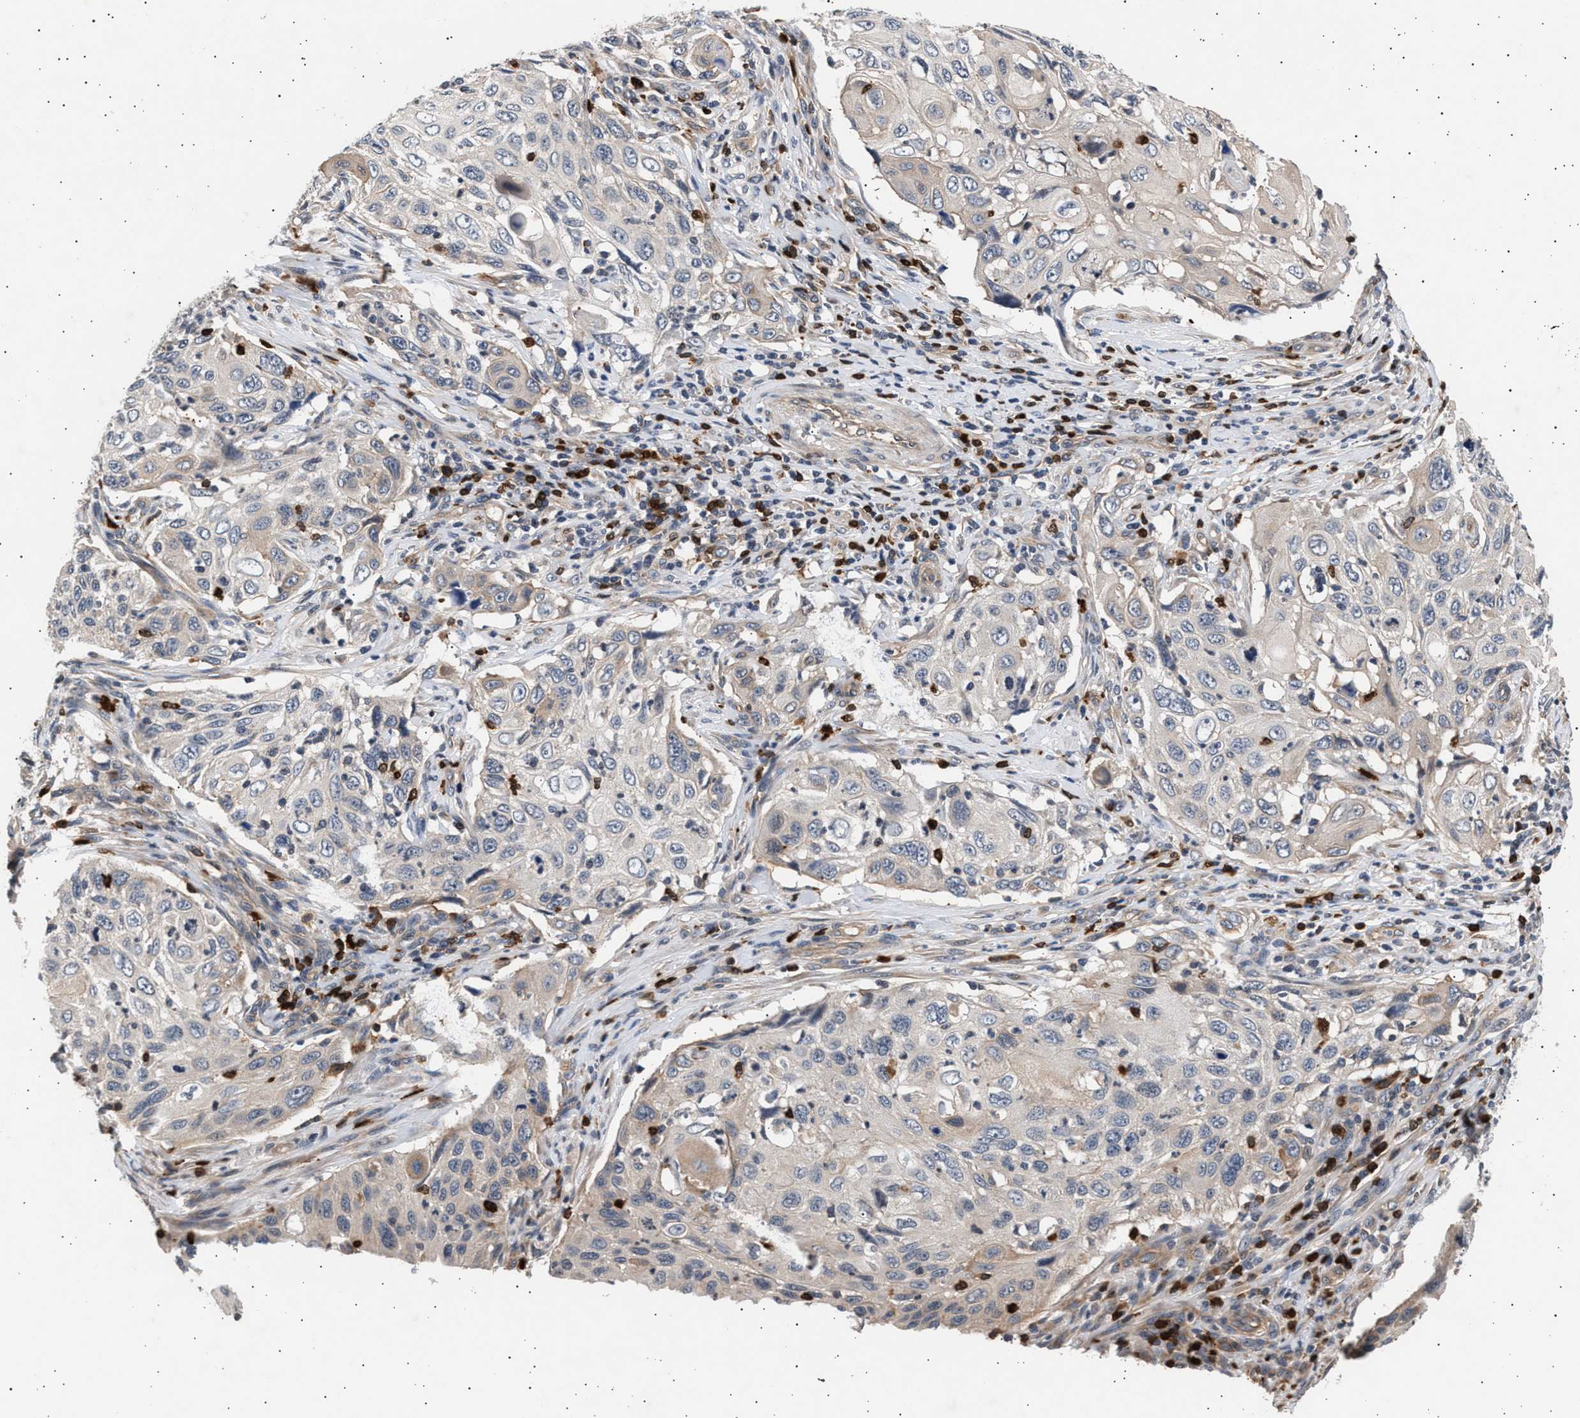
{"staining": {"intensity": "negative", "quantity": "none", "location": "none"}, "tissue": "cervical cancer", "cell_type": "Tumor cells", "image_type": "cancer", "snomed": [{"axis": "morphology", "description": "Squamous cell carcinoma, NOS"}, {"axis": "topography", "description": "Cervix"}], "caption": "Immunohistochemistry histopathology image of human cervical squamous cell carcinoma stained for a protein (brown), which shows no staining in tumor cells. (DAB (3,3'-diaminobenzidine) immunohistochemistry (IHC) visualized using brightfield microscopy, high magnification).", "gene": "GRAP2", "patient": {"sex": "female", "age": 70}}